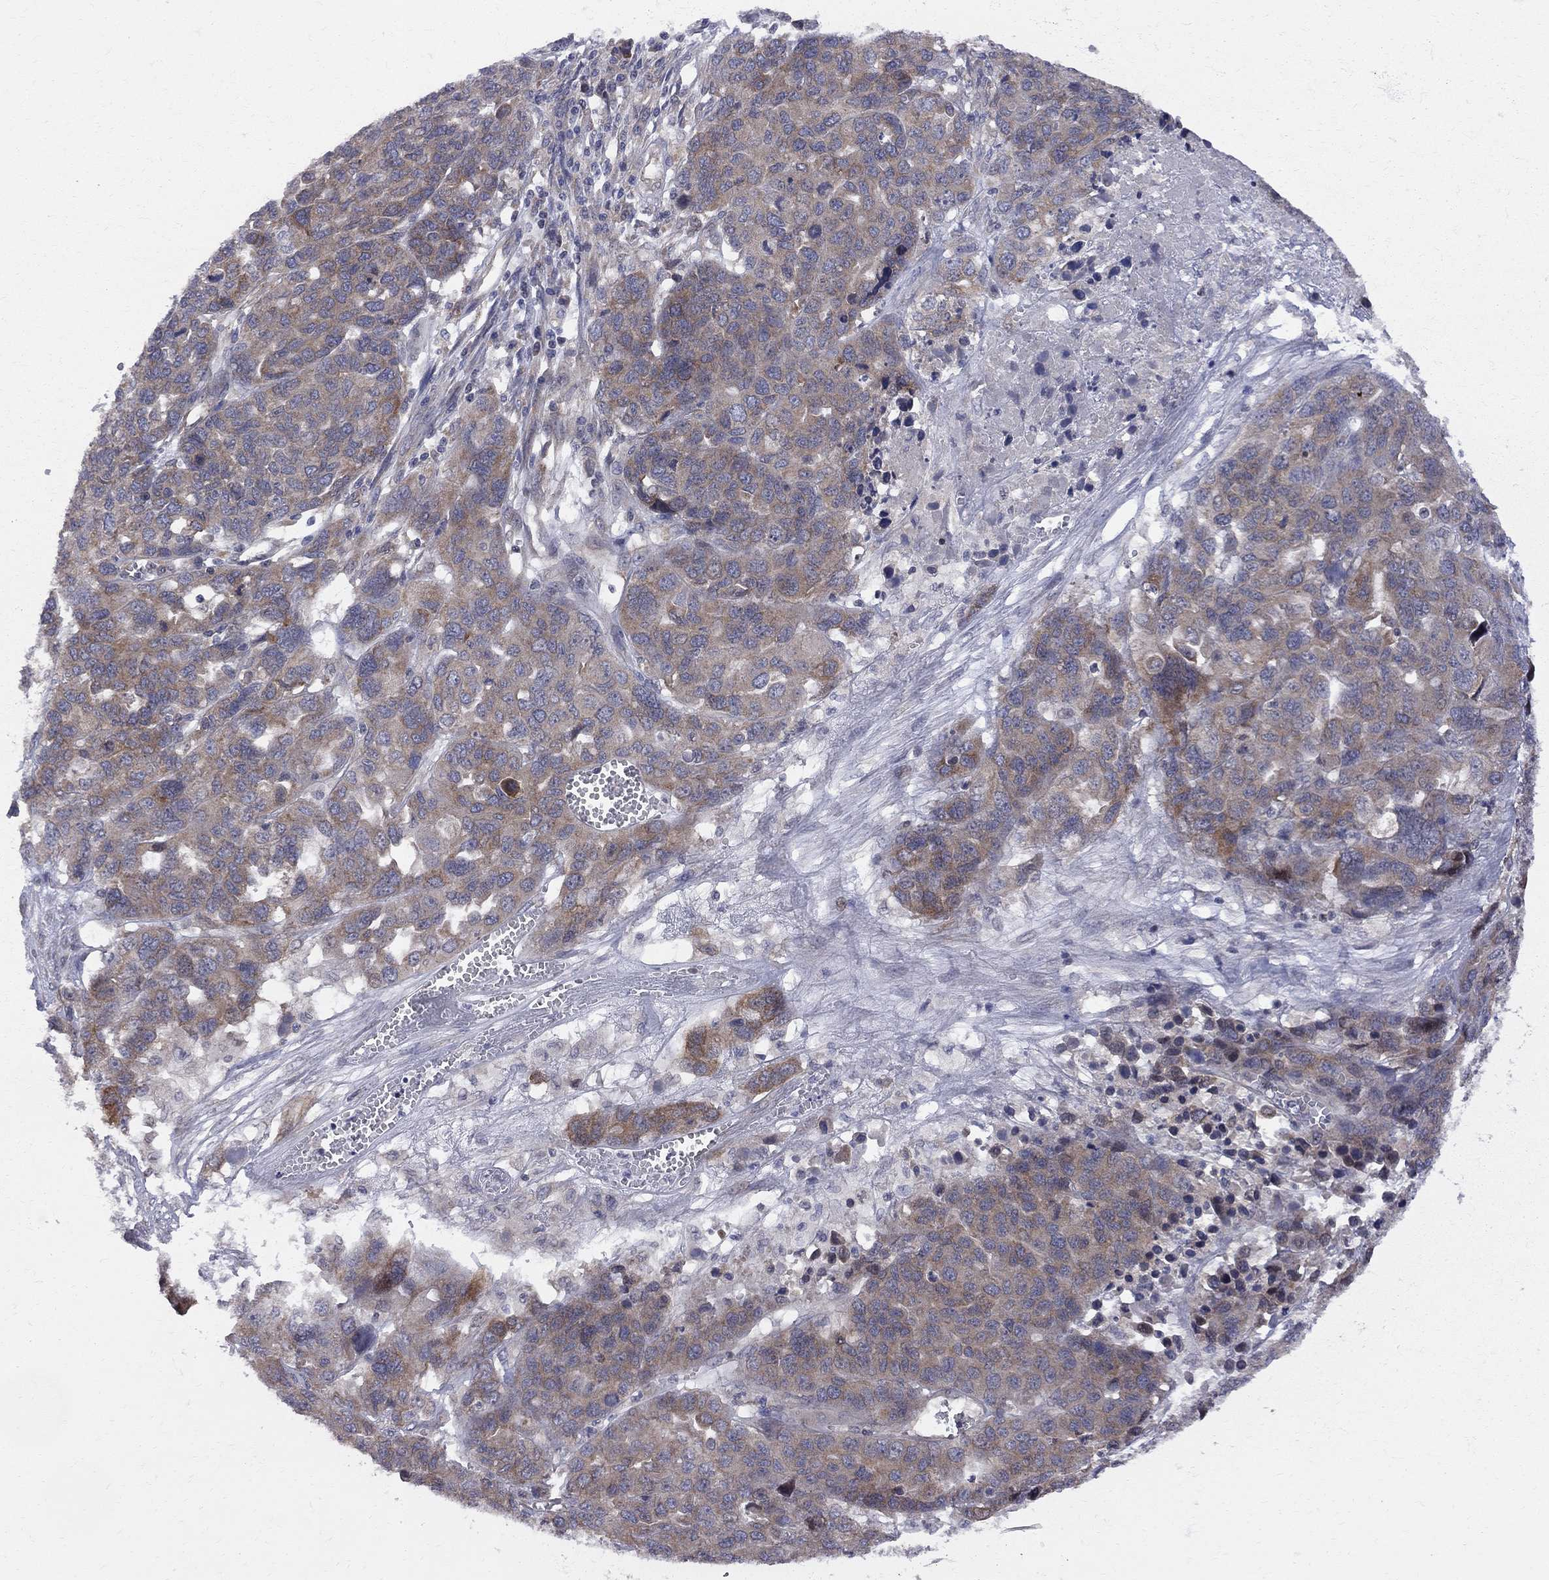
{"staining": {"intensity": "moderate", "quantity": "25%-75%", "location": "cytoplasmic/membranous"}, "tissue": "ovarian cancer", "cell_type": "Tumor cells", "image_type": "cancer", "snomed": [{"axis": "morphology", "description": "Cystadenocarcinoma, serous, NOS"}, {"axis": "topography", "description": "Ovary"}], "caption": "High-power microscopy captured an immunohistochemistry image of serous cystadenocarcinoma (ovarian), revealing moderate cytoplasmic/membranous expression in approximately 25%-75% of tumor cells.", "gene": "CNOT11", "patient": {"sex": "female", "age": 87}}